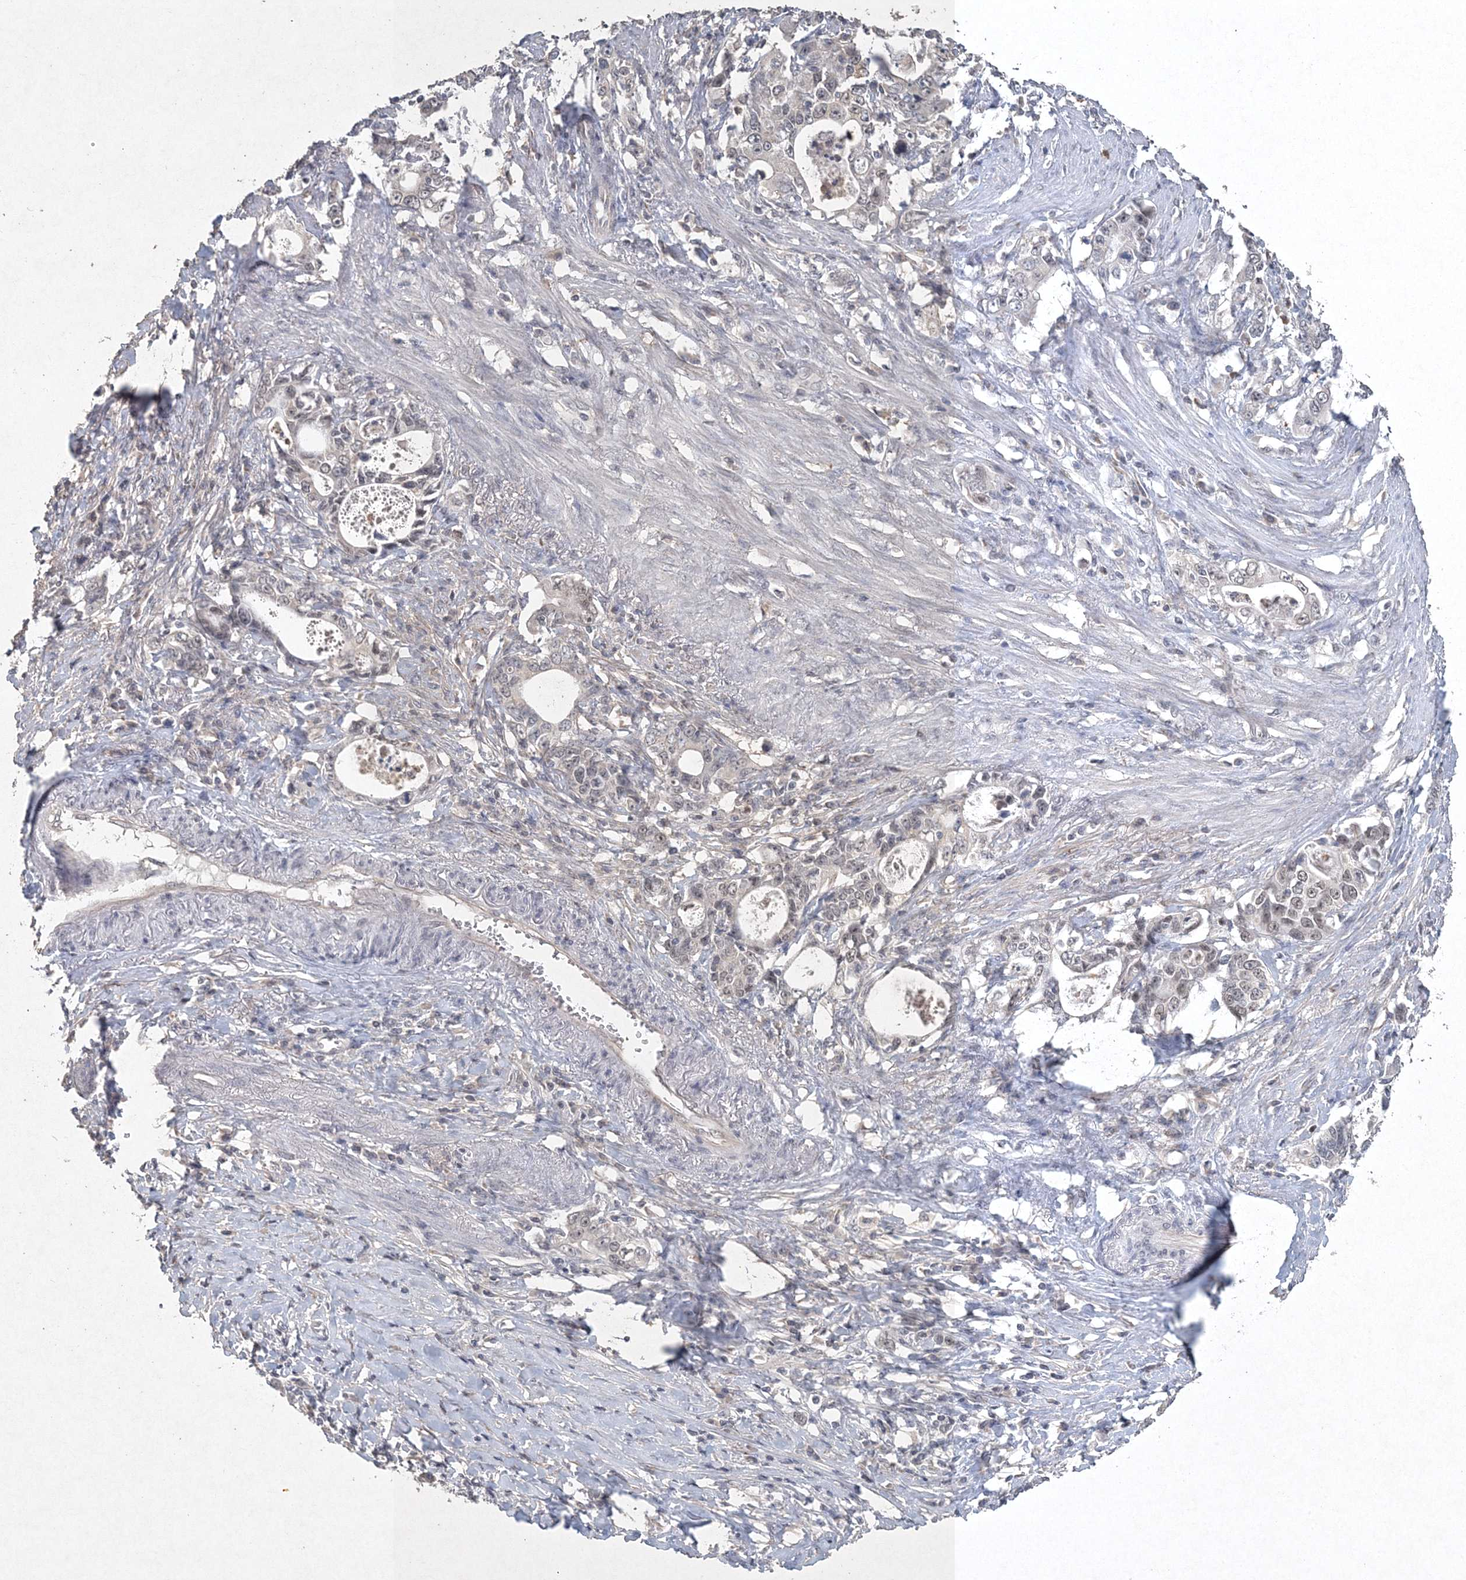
{"staining": {"intensity": "weak", "quantity": "<25%", "location": "nuclear"}, "tissue": "stomach cancer", "cell_type": "Tumor cells", "image_type": "cancer", "snomed": [{"axis": "morphology", "description": "Adenocarcinoma, NOS"}, {"axis": "topography", "description": "Stomach, lower"}], "caption": "The immunohistochemistry photomicrograph has no significant expression in tumor cells of stomach cancer tissue.", "gene": "UIMC1", "patient": {"sex": "female", "age": 72}}